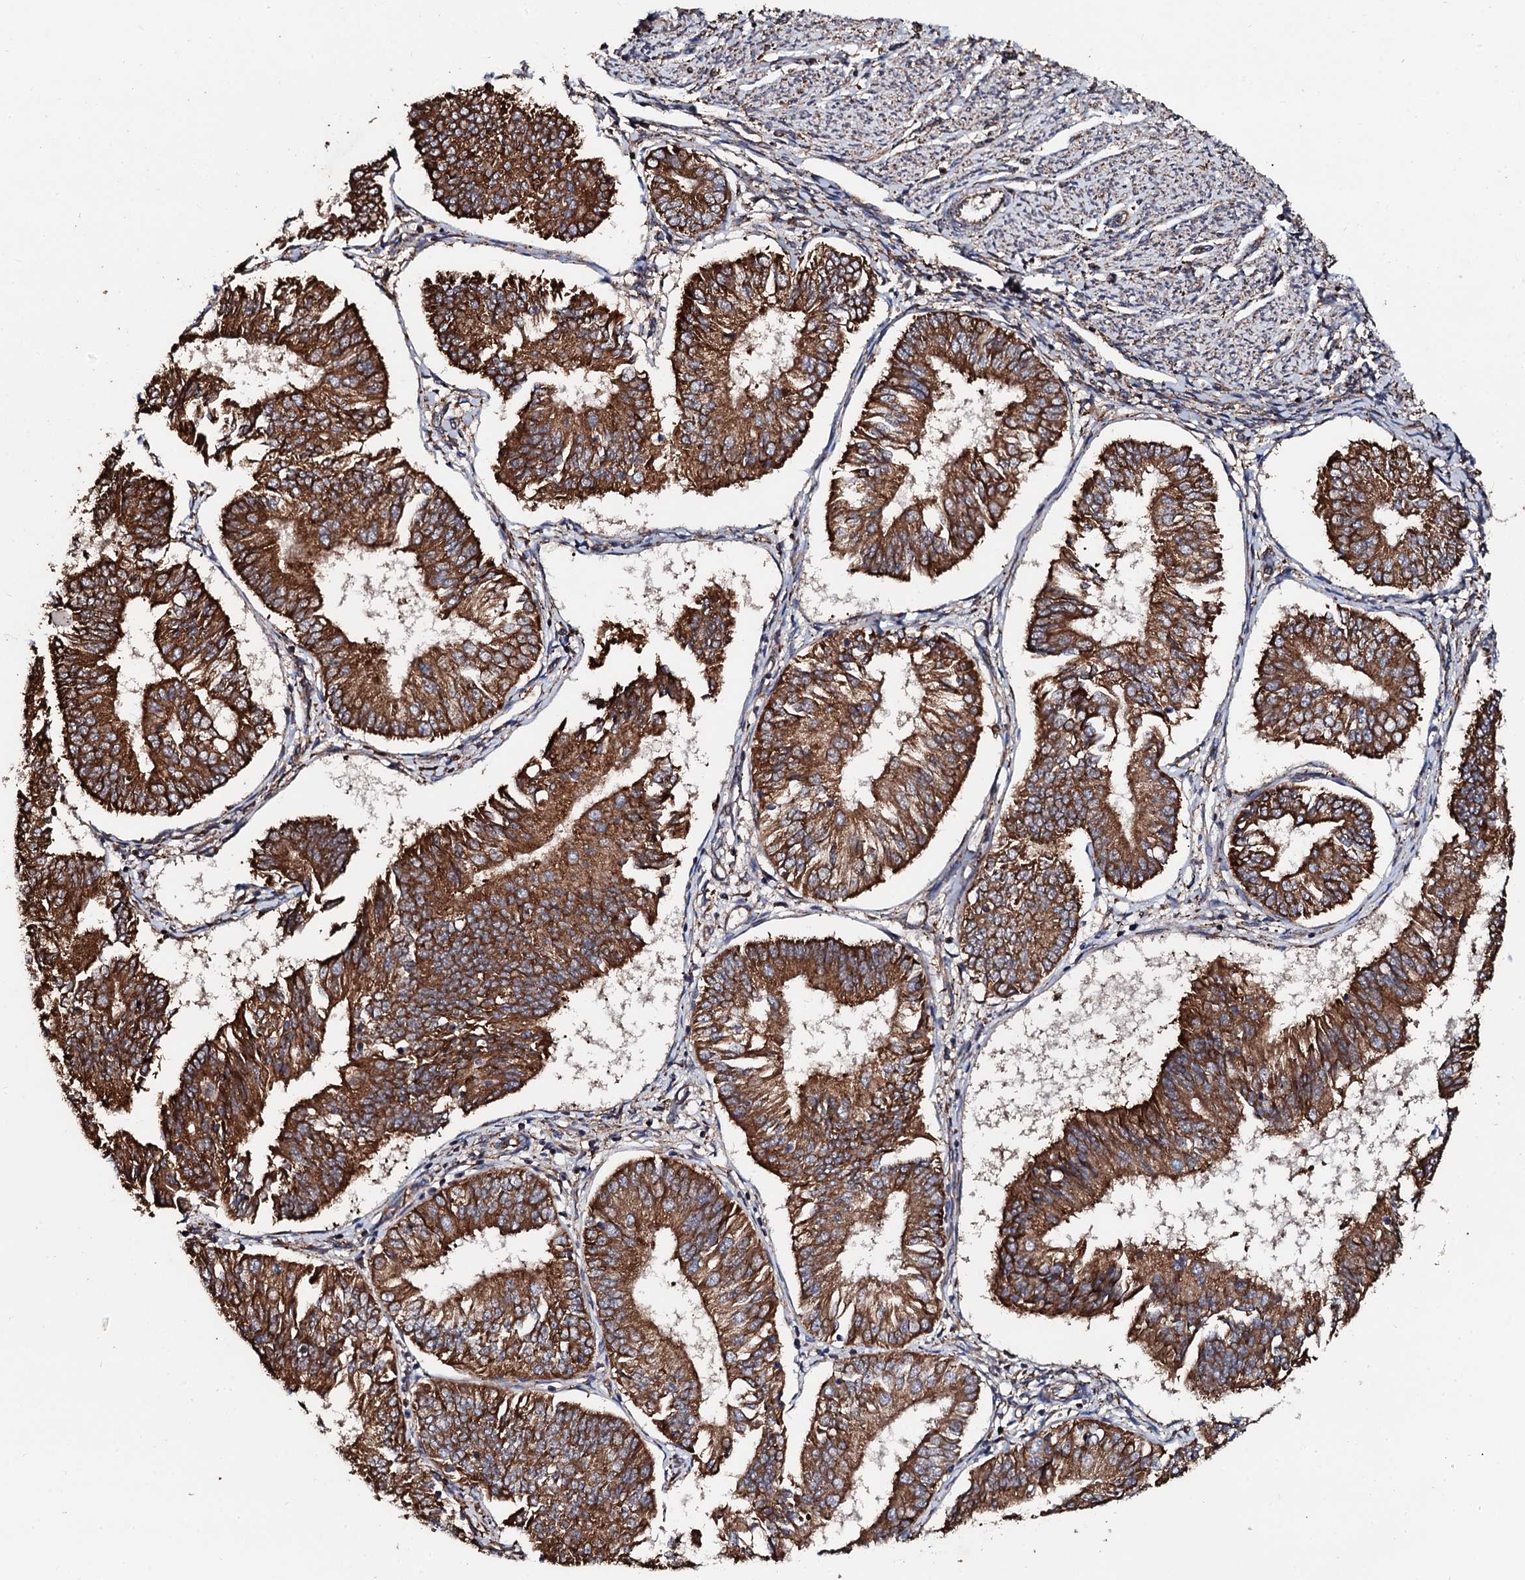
{"staining": {"intensity": "strong", "quantity": ">75%", "location": "cytoplasmic/membranous"}, "tissue": "endometrial cancer", "cell_type": "Tumor cells", "image_type": "cancer", "snomed": [{"axis": "morphology", "description": "Adenocarcinoma, NOS"}, {"axis": "topography", "description": "Endometrium"}], "caption": "Tumor cells display high levels of strong cytoplasmic/membranous positivity in about >75% of cells in human endometrial cancer.", "gene": "CKAP5", "patient": {"sex": "female", "age": 58}}